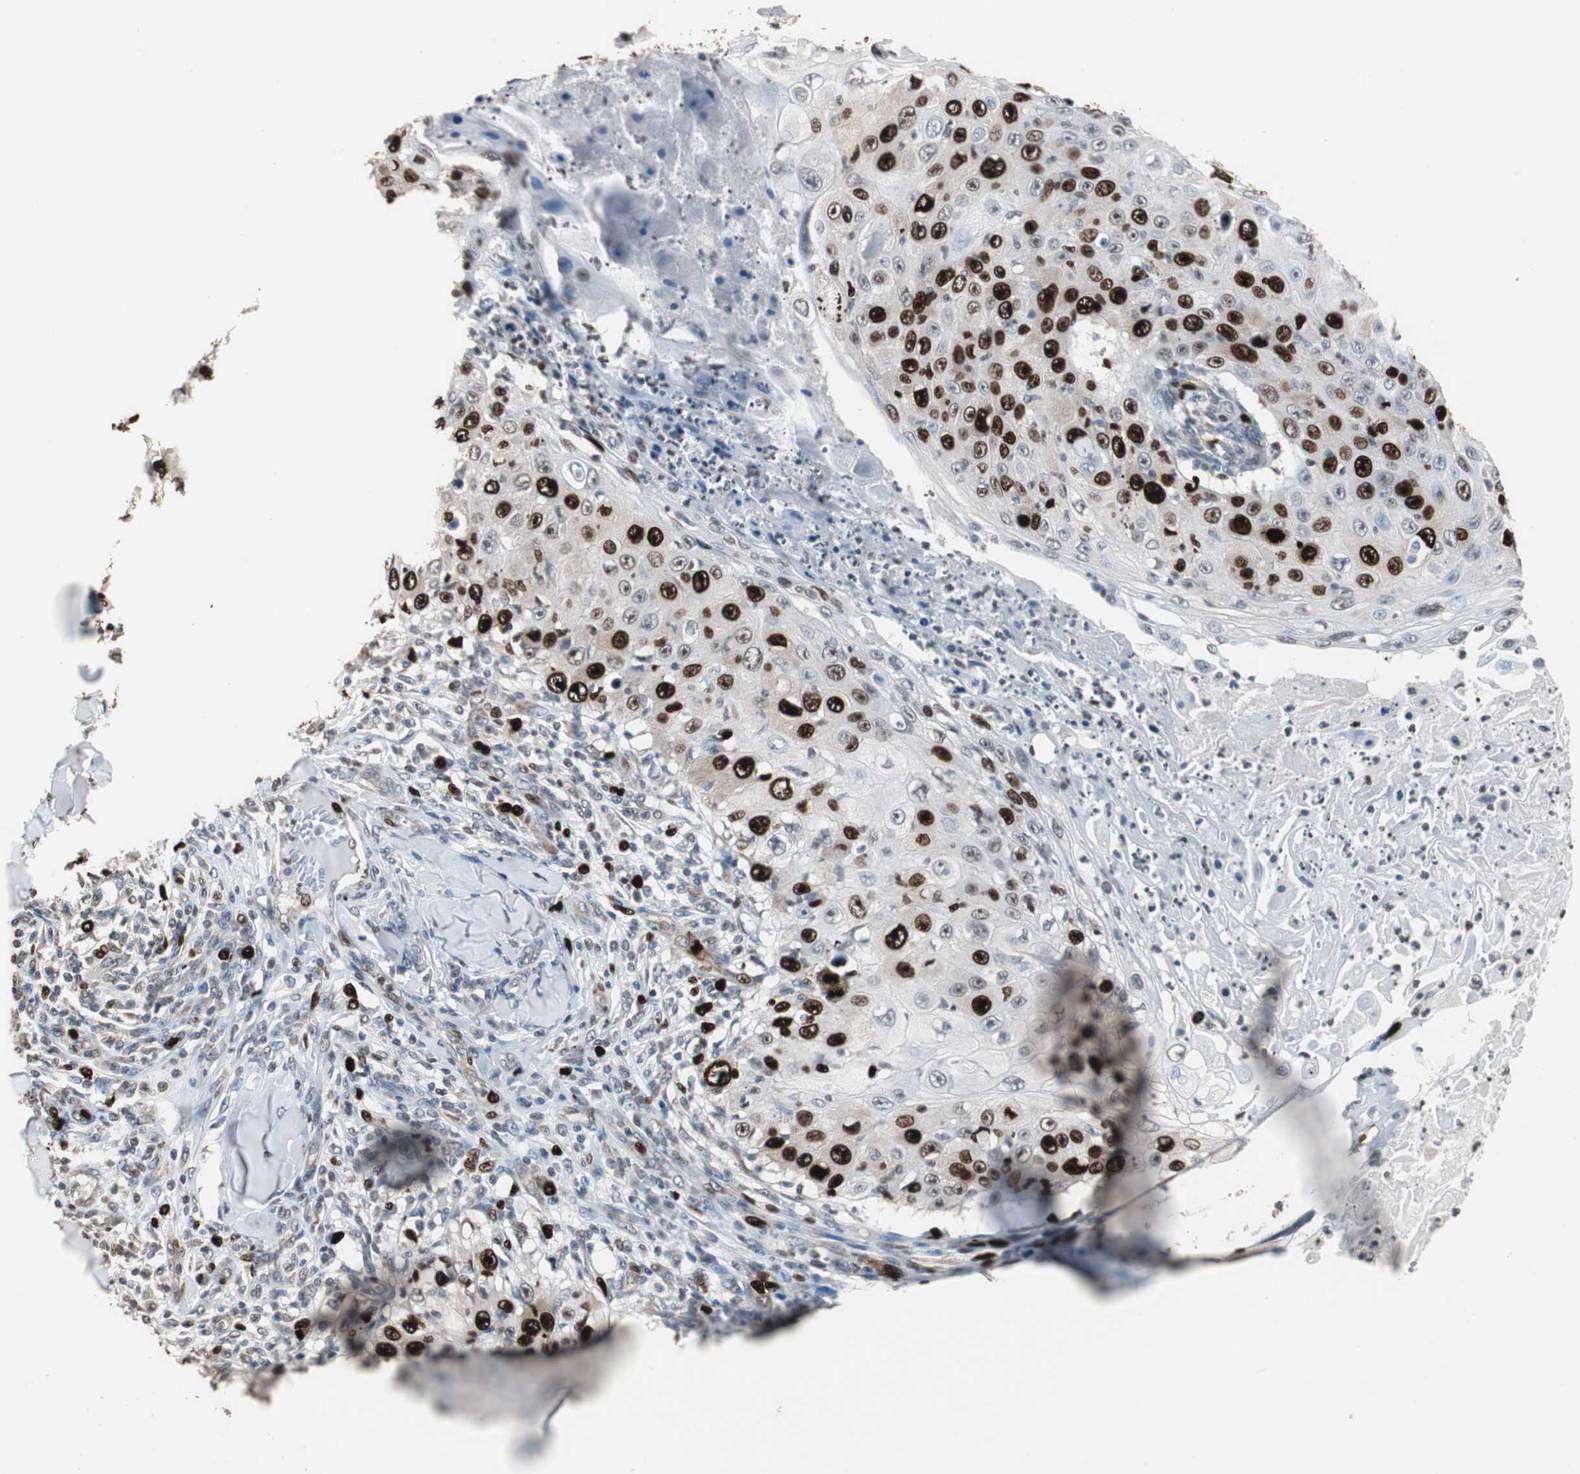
{"staining": {"intensity": "strong", "quantity": ">75%", "location": "nuclear"}, "tissue": "skin cancer", "cell_type": "Tumor cells", "image_type": "cancer", "snomed": [{"axis": "morphology", "description": "Squamous cell carcinoma, NOS"}, {"axis": "topography", "description": "Skin"}], "caption": "Strong nuclear staining for a protein is identified in about >75% of tumor cells of skin cancer (squamous cell carcinoma) using immunohistochemistry (IHC).", "gene": "TOP2A", "patient": {"sex": "male", "age": 86}}